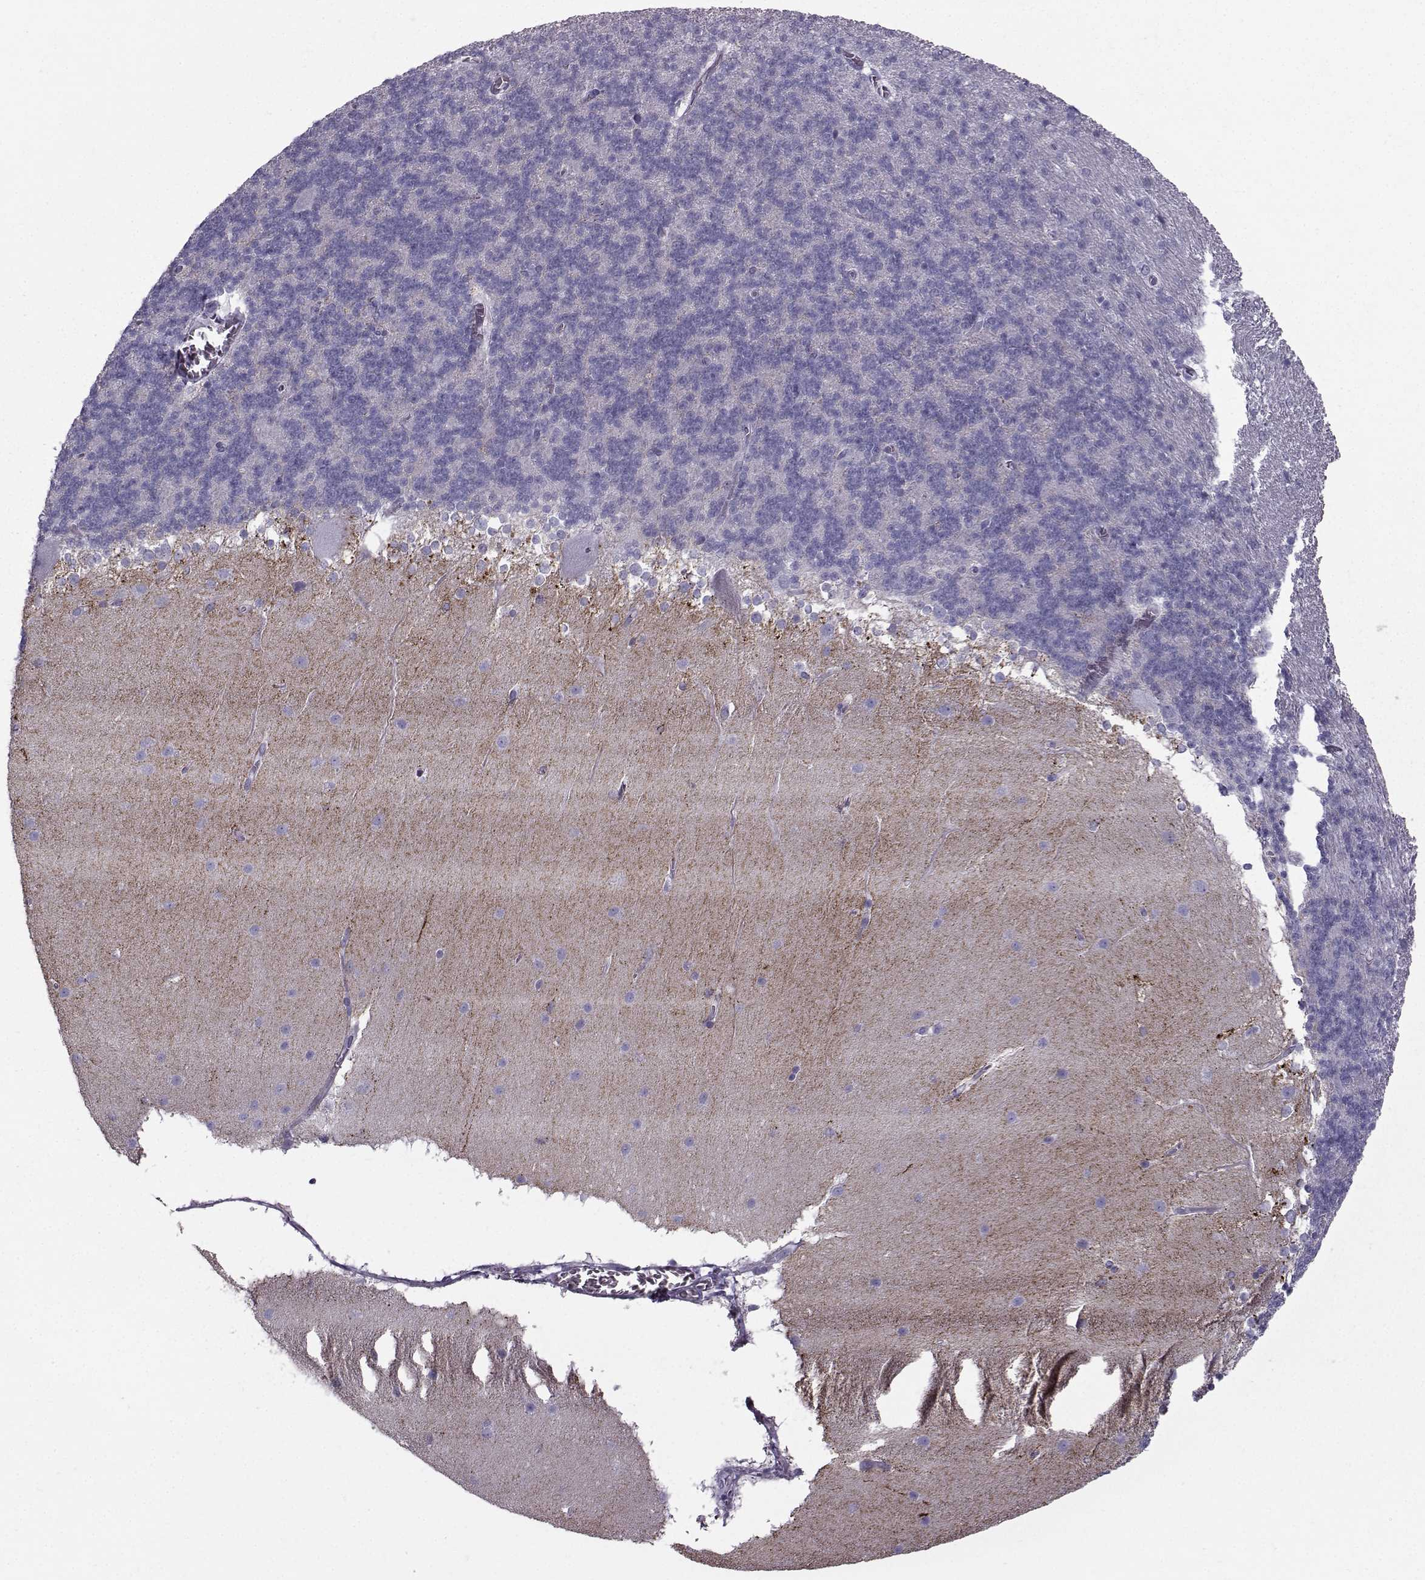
{"staining": {"intensity": "negative", "quantity": "none", "location": "none"}, "tissue": "cerebellum", "cell_type": "Cells in granular layer", "image_type": "normal", "snomed": [{"axis": "morphology", "description": "Normal tissue, NOS"}, {"axis": "topography", "description": "Cerebellum"}], "caption": "Immunohistochemical staining of normal human cerebellum shows no significant staining in cells in granular layer.", "gene": "DMRT3", "patient": {"sex": "female", "age": 19}}